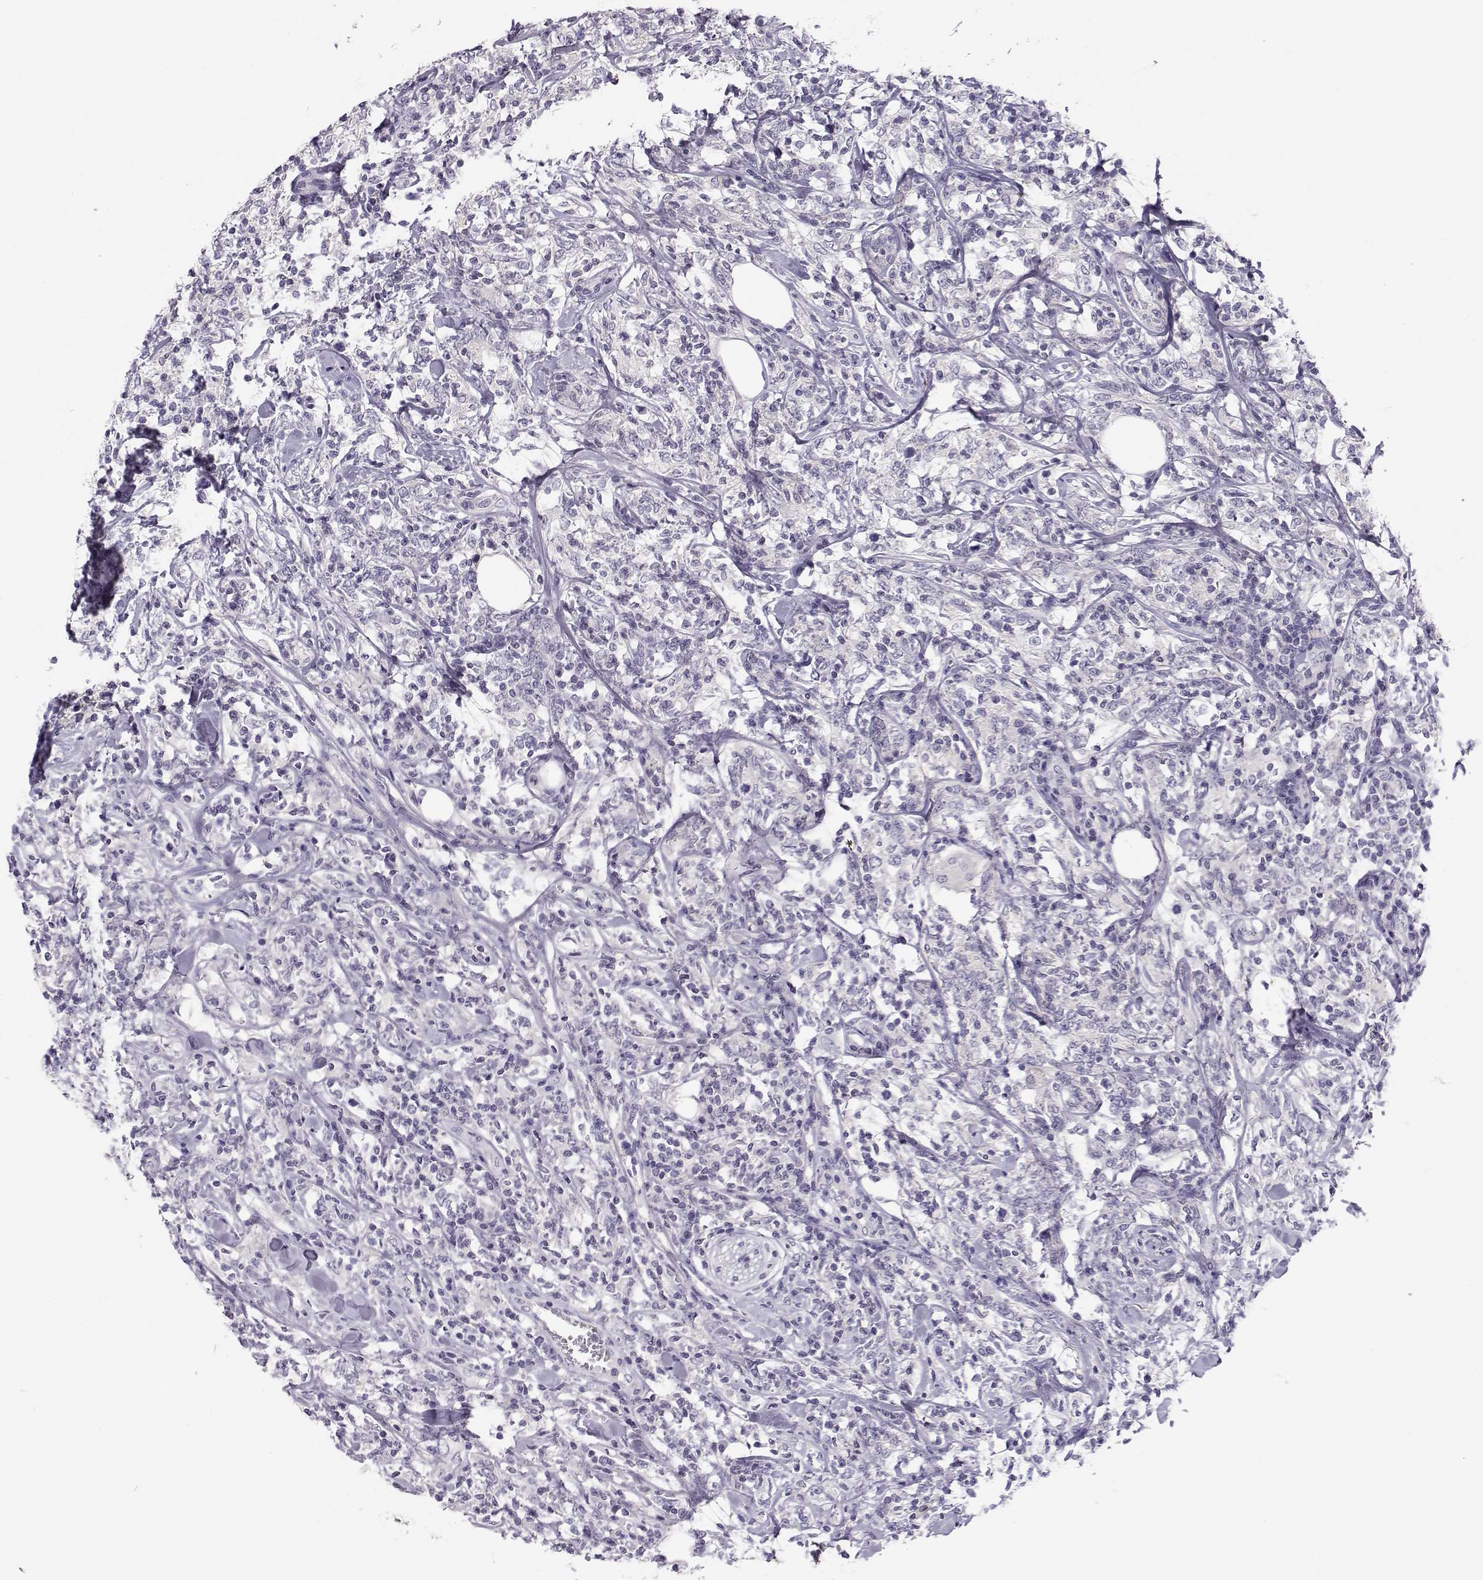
{"staining": {"intensity": "negative", "quantity": "none", "location": "none"}, "tissue": "lymphoma", "cell_type": "Tumor cells", "image_type": "cancer", "snomed": [{"axis": "morphology", "description": "Malignant lymphoma, non-Hodgkin's type, High grade"}, {"axis": "topography", "description": "Lymph node"}], "caption": "An IHC photomicrograph of malignant lymphoma, non-Hodgkin's type (high-grade) is shown. There is no staining in tumor cells of malignant lymphoma, non-Hodgkin's type (high-grade).", "gene": "MROH7", "patient": {"sex": "female", "age": 84}}